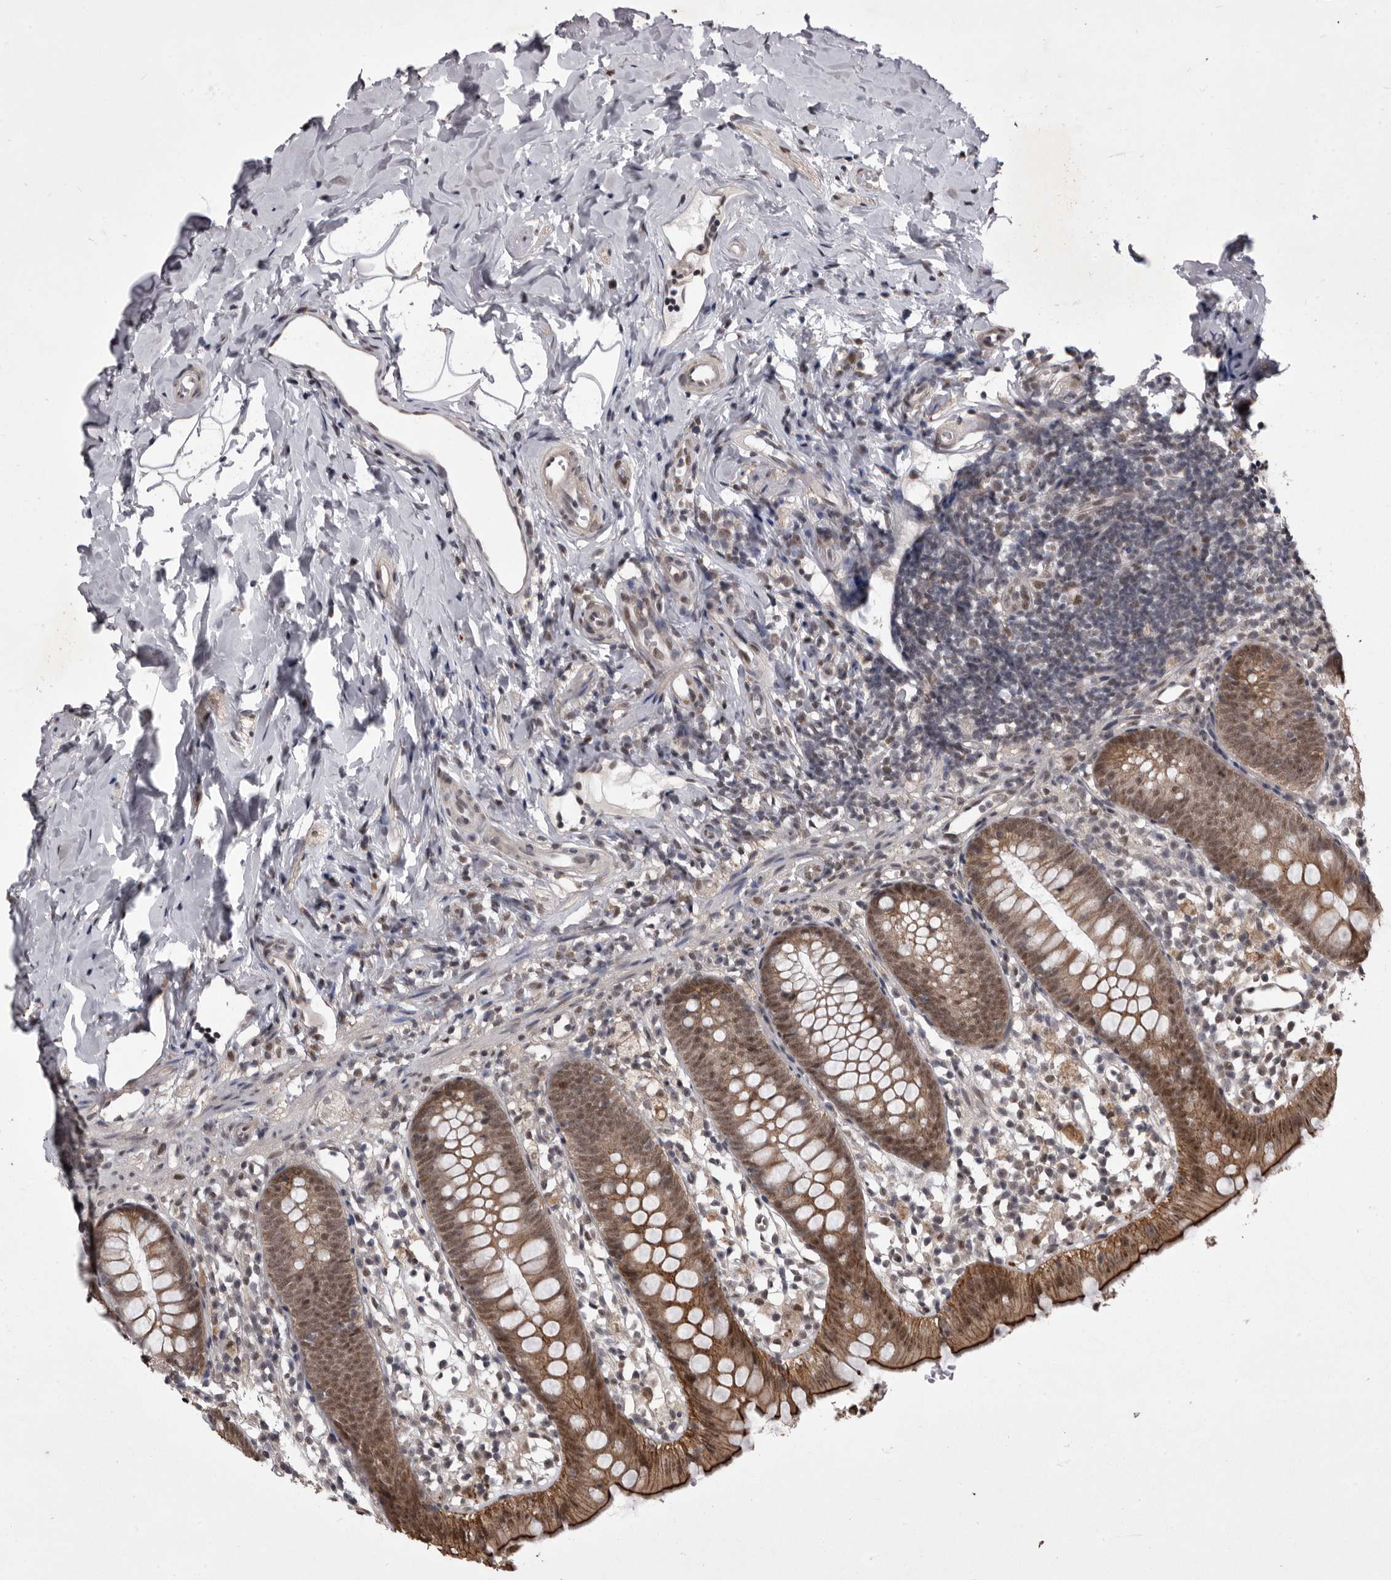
{"staining": {"intensity": "moderate", "quantity": ">75%", "location": "cytoplasmic/membranous,nuclear"}, "tissue": "appendix", "cell_type": "Glandular cells", "image_type": "normal", "snomed": [{"axis": "morphology", "description": "Normal tissue, NOS"}, {"axis": "topography", "description": "Appendix"}], "caption": "DAB immunohistochemical staining of benign human appendix exhibits moderate cytoplasmic/membranous,nuclear protein positivity in about >75% of glandular cells. The protein of interest is shown in brown color, while the nuclei are stained blue.", "gene": "PRPF3", "patient": {"sex": "female", "age": 20}}